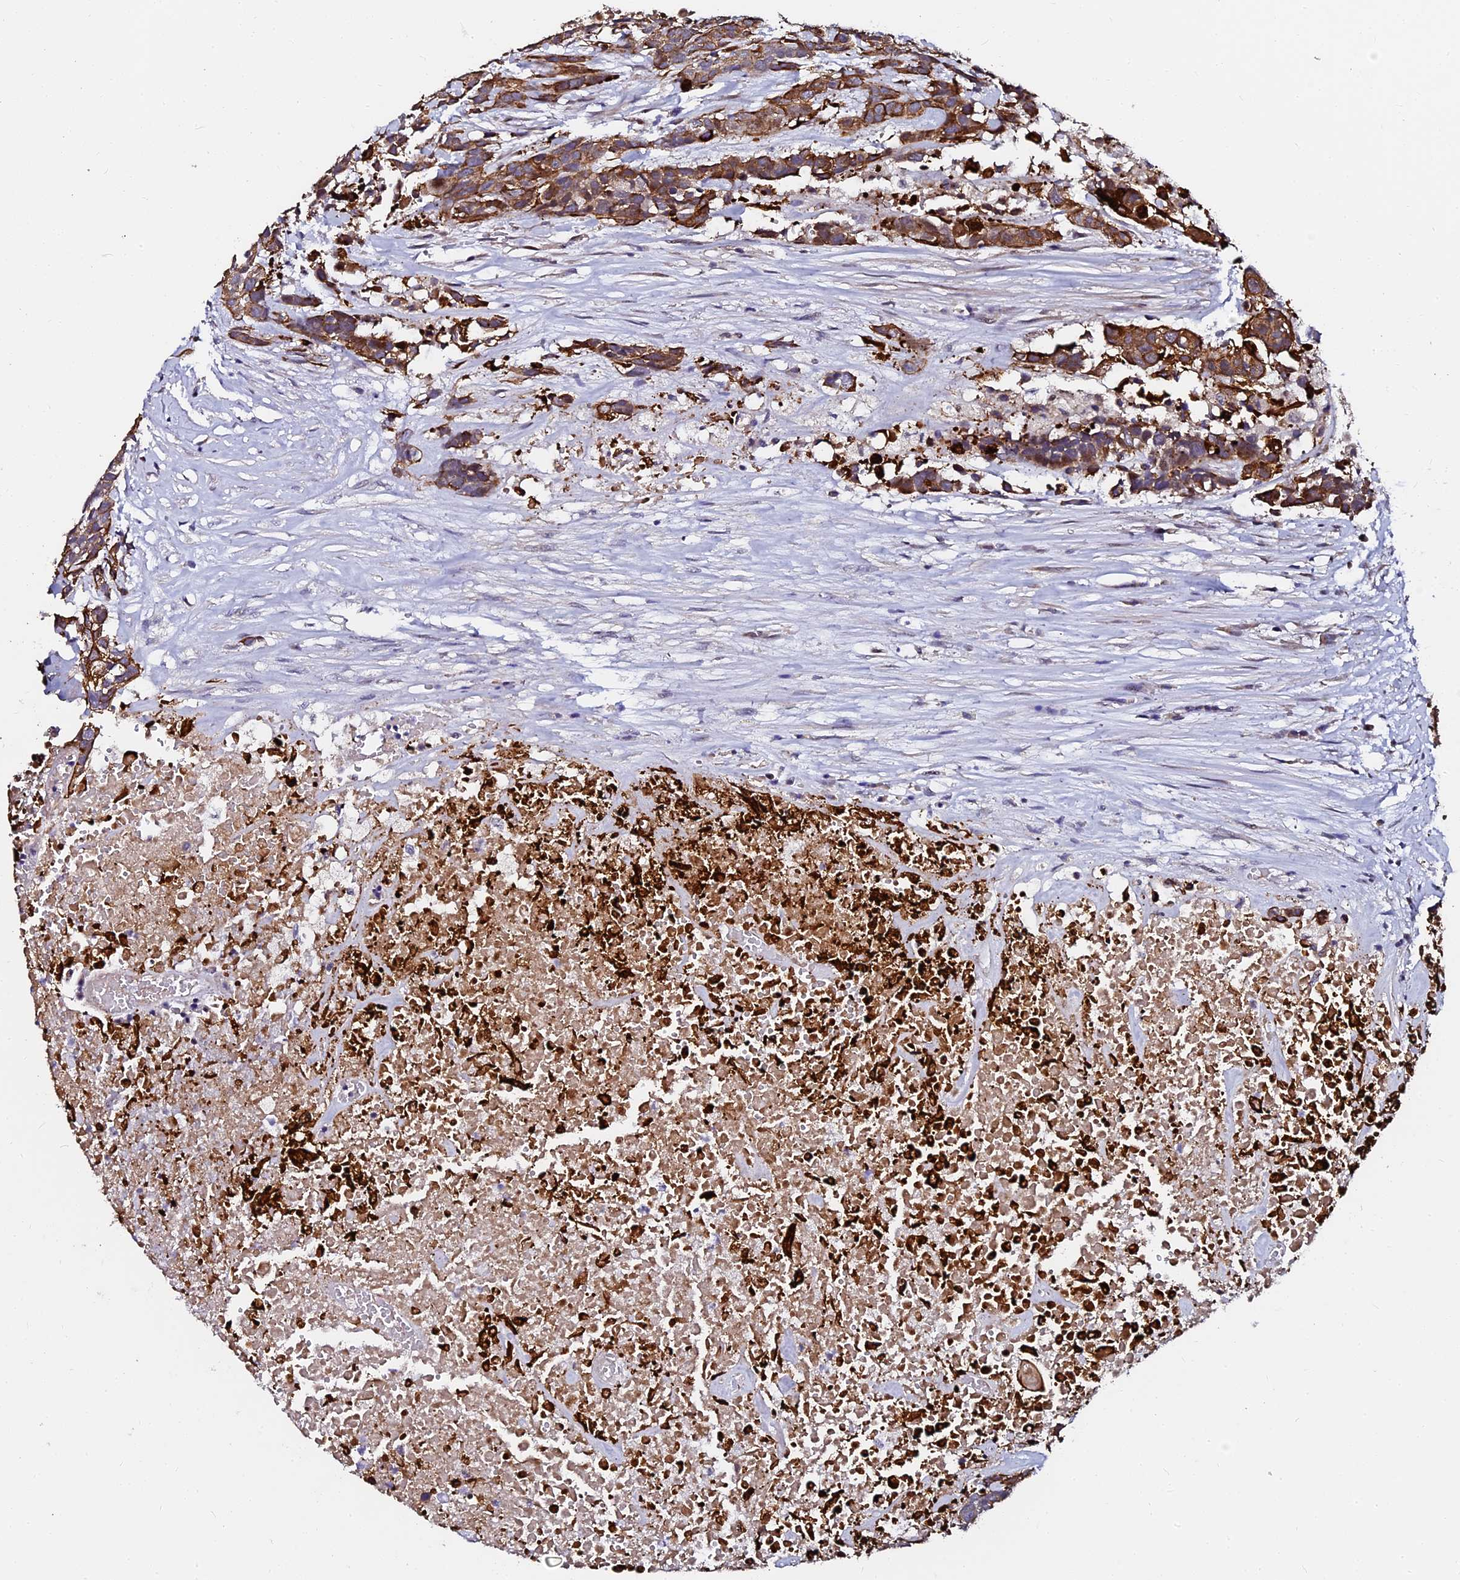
{"staining": {"intensity": "moderate", "quantity": ">75%", "location": "cytoplasmic/membranous"}, "tissue": "head and neck cancer", "cell_type": "Tumor cells", "image_type": "cancer", "snomed": [{"axis": "morphology", "description": "Squamous cell carcinoma, NOS"}, {"axis": "topography", "description": "Head-Neck"}], "caption": "Protein expression analysis of human squamous cell carcinoma (head and neck) reveals moderate cytoplasmic/membranous positivity in approximately >75% of tumor cells.", "gene": "GPN3", "patient": {"sex": "male", "age": 66}}